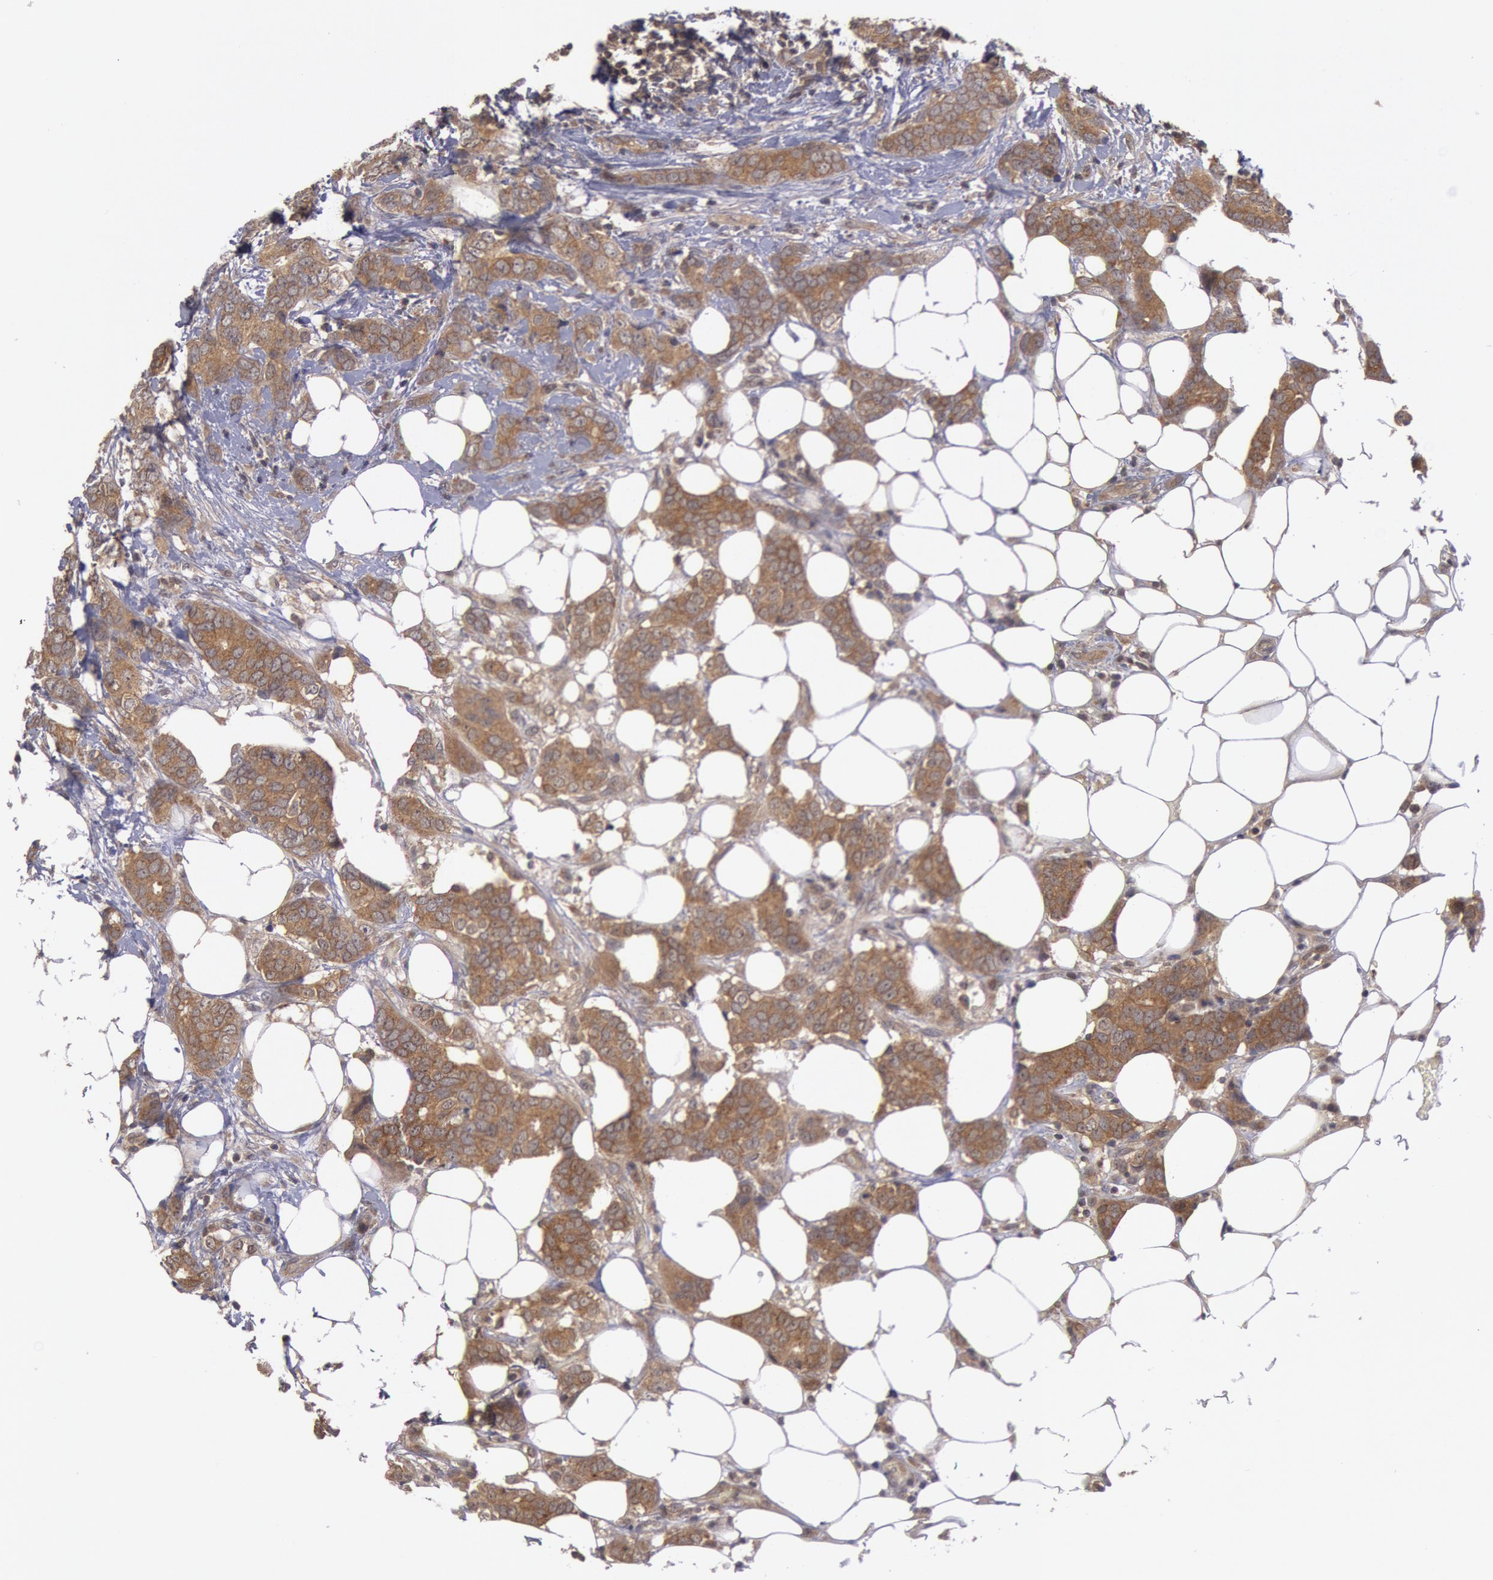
{"staining": {"intensity": "moderate", "quantity": ">75%", "location": "cytoplasmic/membranous"}, "tissue": "breast cancer", "cell_type": "Tumor cells", "image_type": "cancer", "snomed": [{"axis": "morphology", "description": "Duct carcinoma"}, {"axis": "topography", "description": "Breast"}], "caption": "There is medium levels of moderate cytoplasmic/membranous staining in tumor cells of intraductal carcinoma (breast), as demonstrated by immunohistochemical staining (brown color).", "gene": "BRAF", "patient": {"sex": "female", "age": 53}}